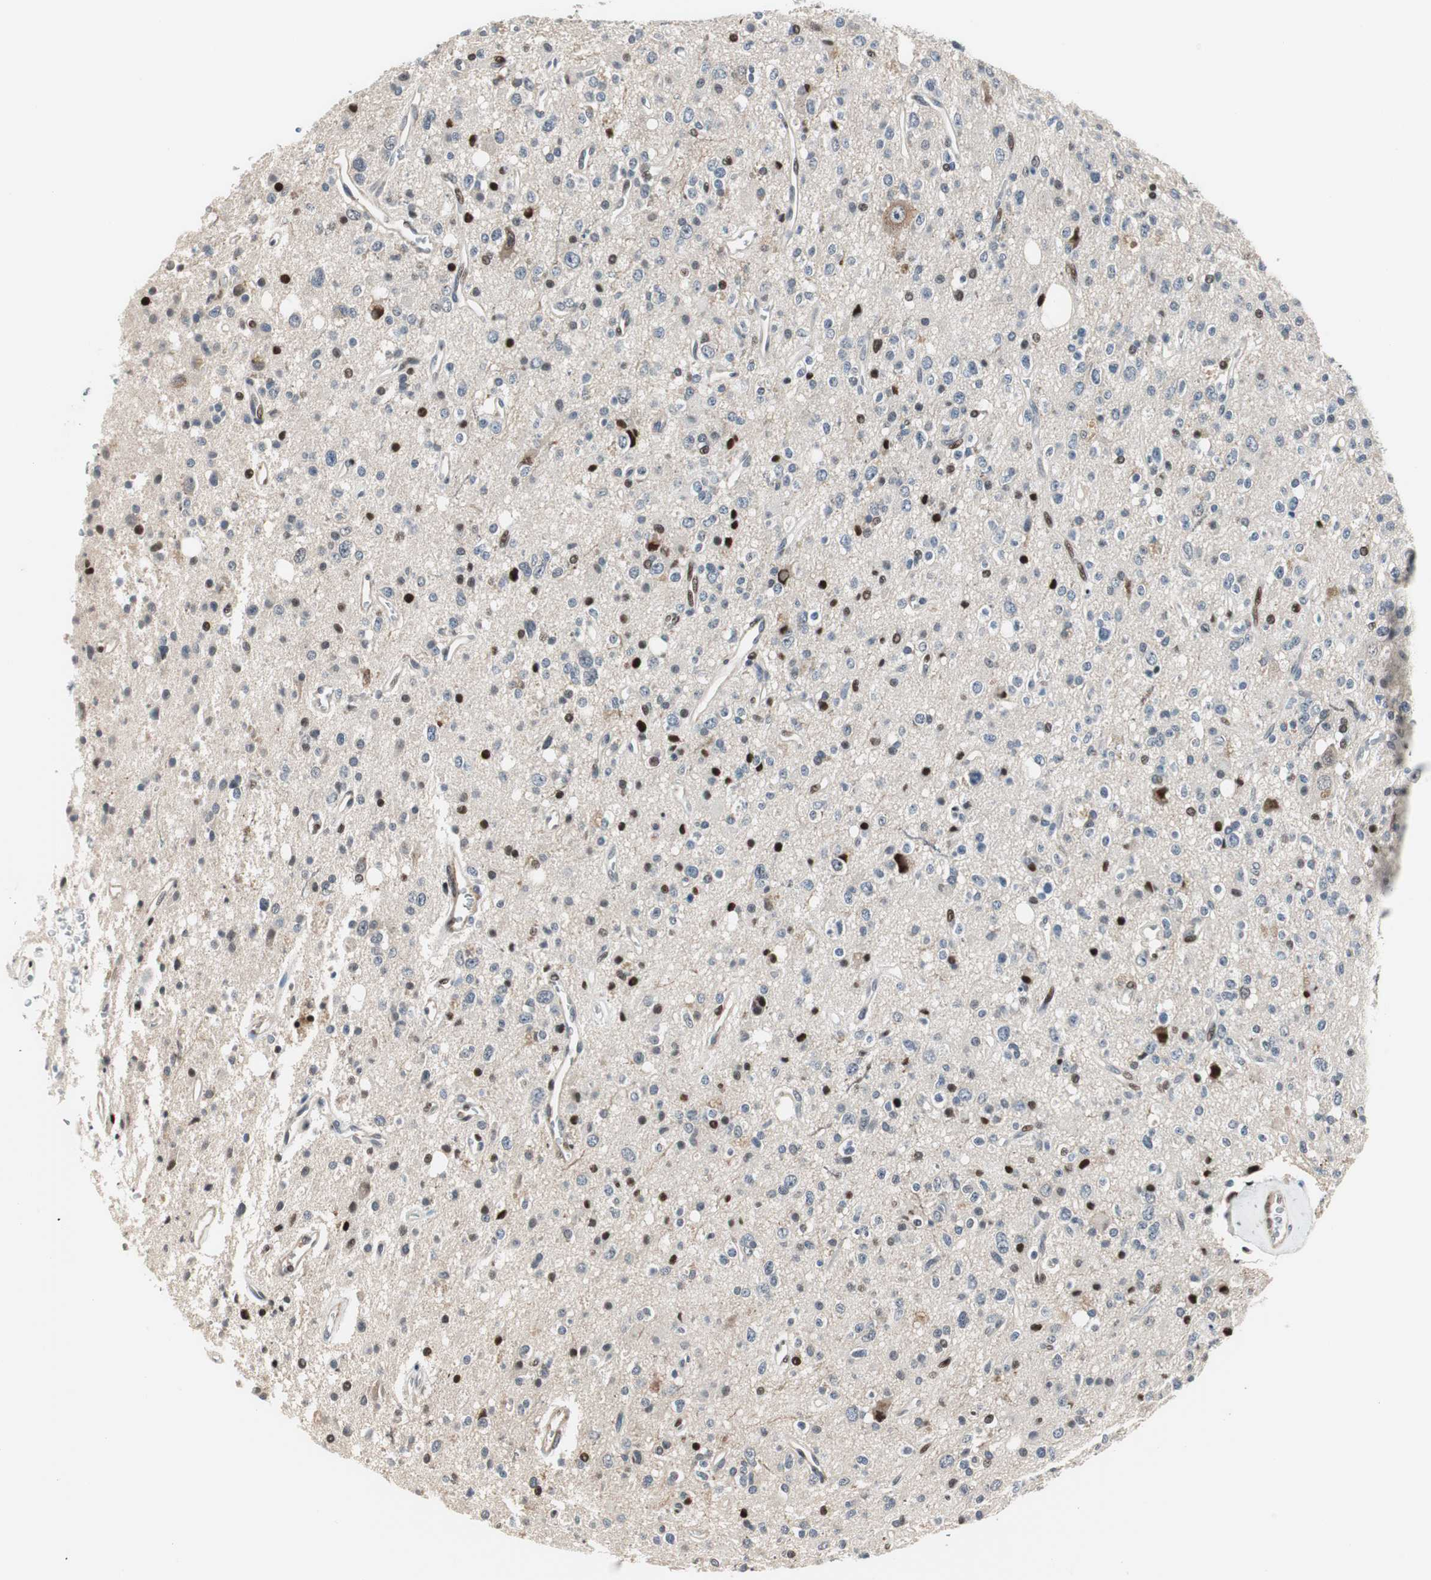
{"staining": {"intensity": "strong", "quantity": "25%-75%", "location": "nuclear"}, "tissue": "glioma", "cell_type": "Tumor cells", "image_type": "cancer", "snomed": [{"axis": "morphology", "description": "Glioma, malignant, High grade"}, {"axis": "topography", "description": "Brain"}], "caption": "Immunohistochemical staining of human high-grade glioma (malignant) exhibits strong nuclear protein positivity in approximately 25%-75% of tumor cells. The protein is shown in brown color, while the nuclei are stained blue.", "gene": "RAD1", "patient": {"sex": "male", "age": 47}}